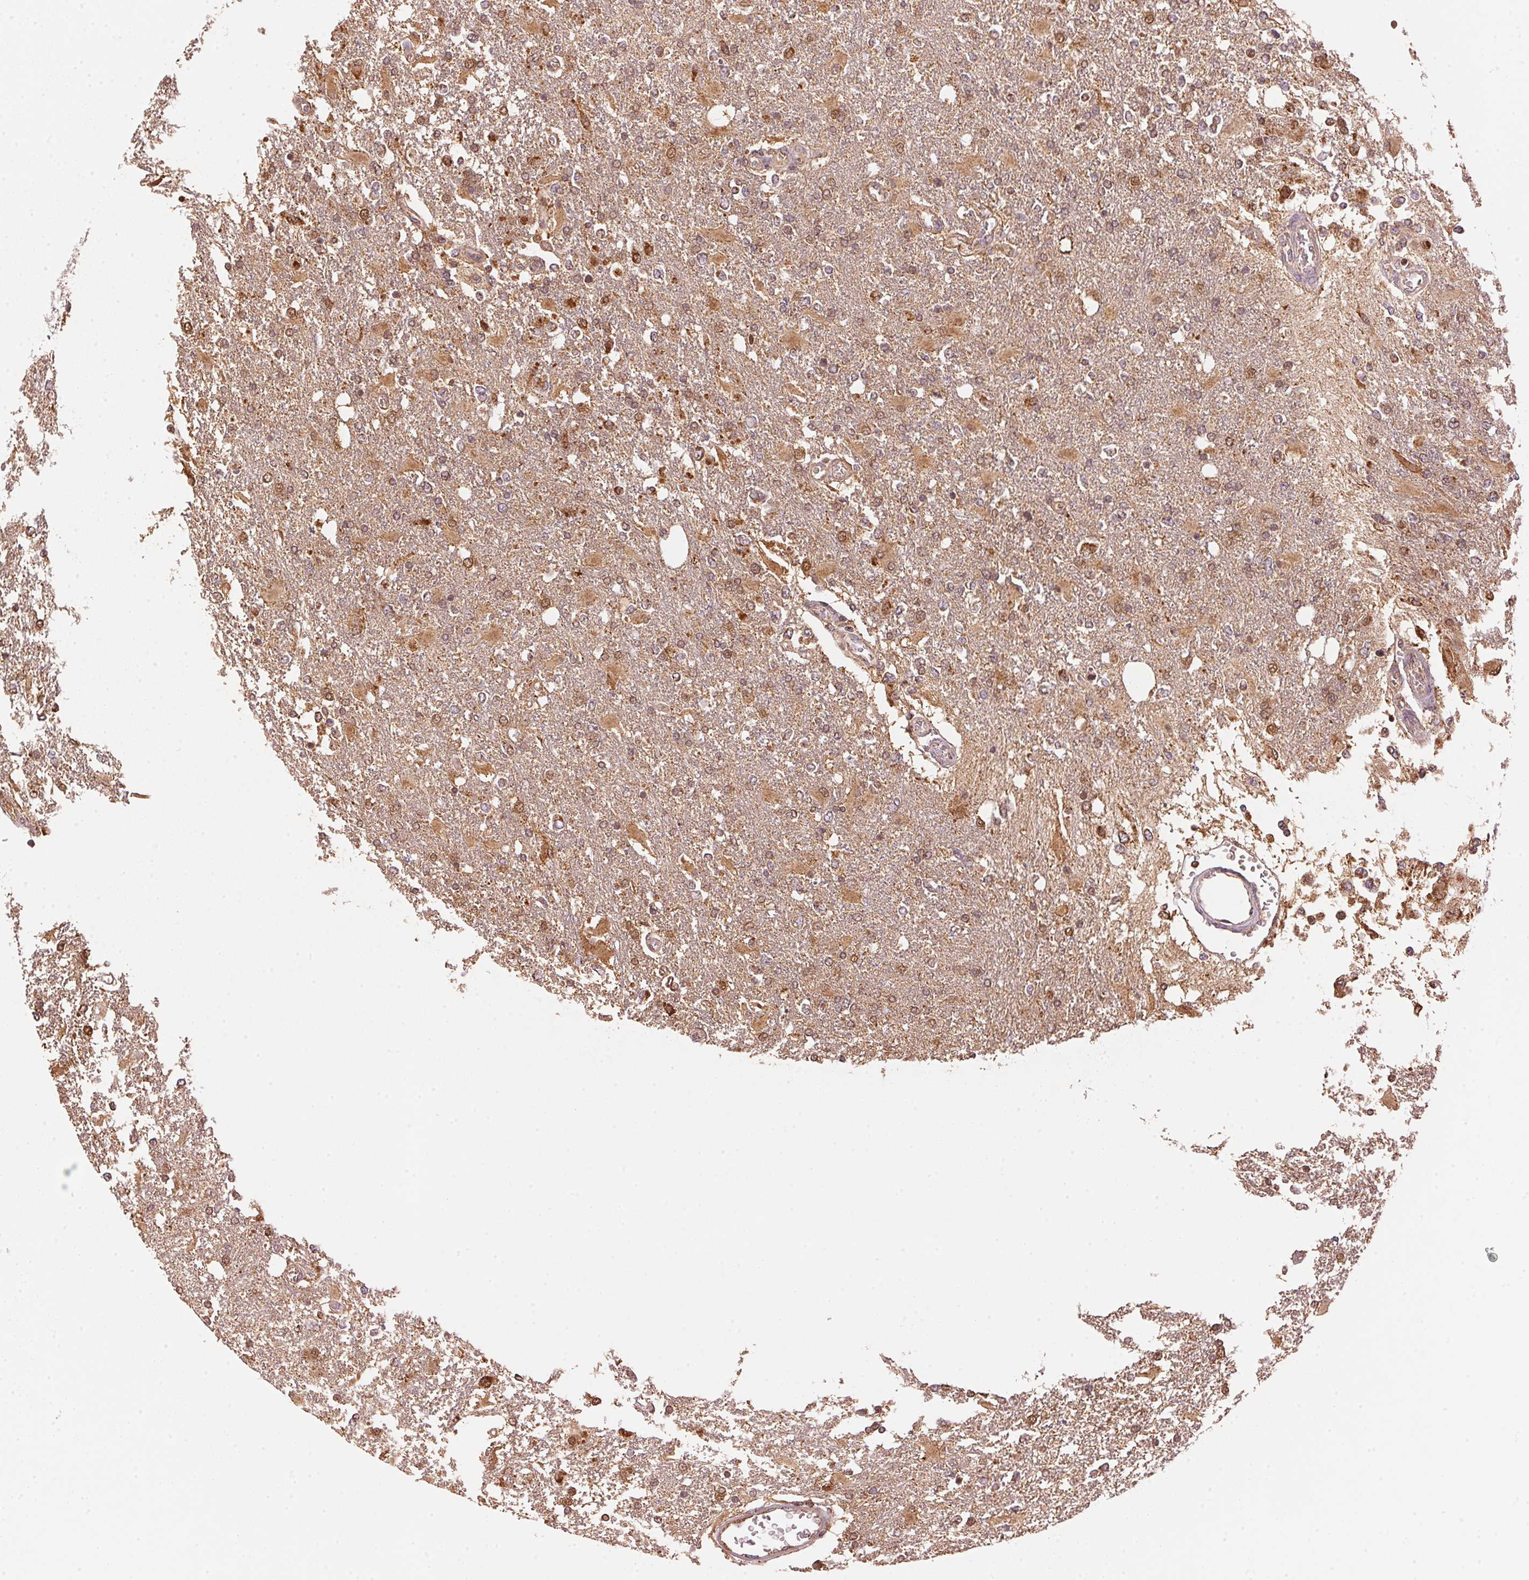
{"staining": {"intensity": "strong", "quantity": "25%-75%", "location": "cytoplasmic/membranous"}, "tissue": "glioma", "cell_type": "Tumor cells", "image_type": "cancer", "snomed": [{"axis": "morphology", "description": "Glioma, malignant, High grade"}, {"axis": "topography", "description": "Cerebral cortex"}], "caption": "A brown stain highlights strong cytoplasmic/membranous expression of a protein in human glioma tumor cells. (Brightfield microscopy of DAB IHC at high magnification).", "gene": "ARHGAP6", "patient": {"sex": "male", "age": 79}}